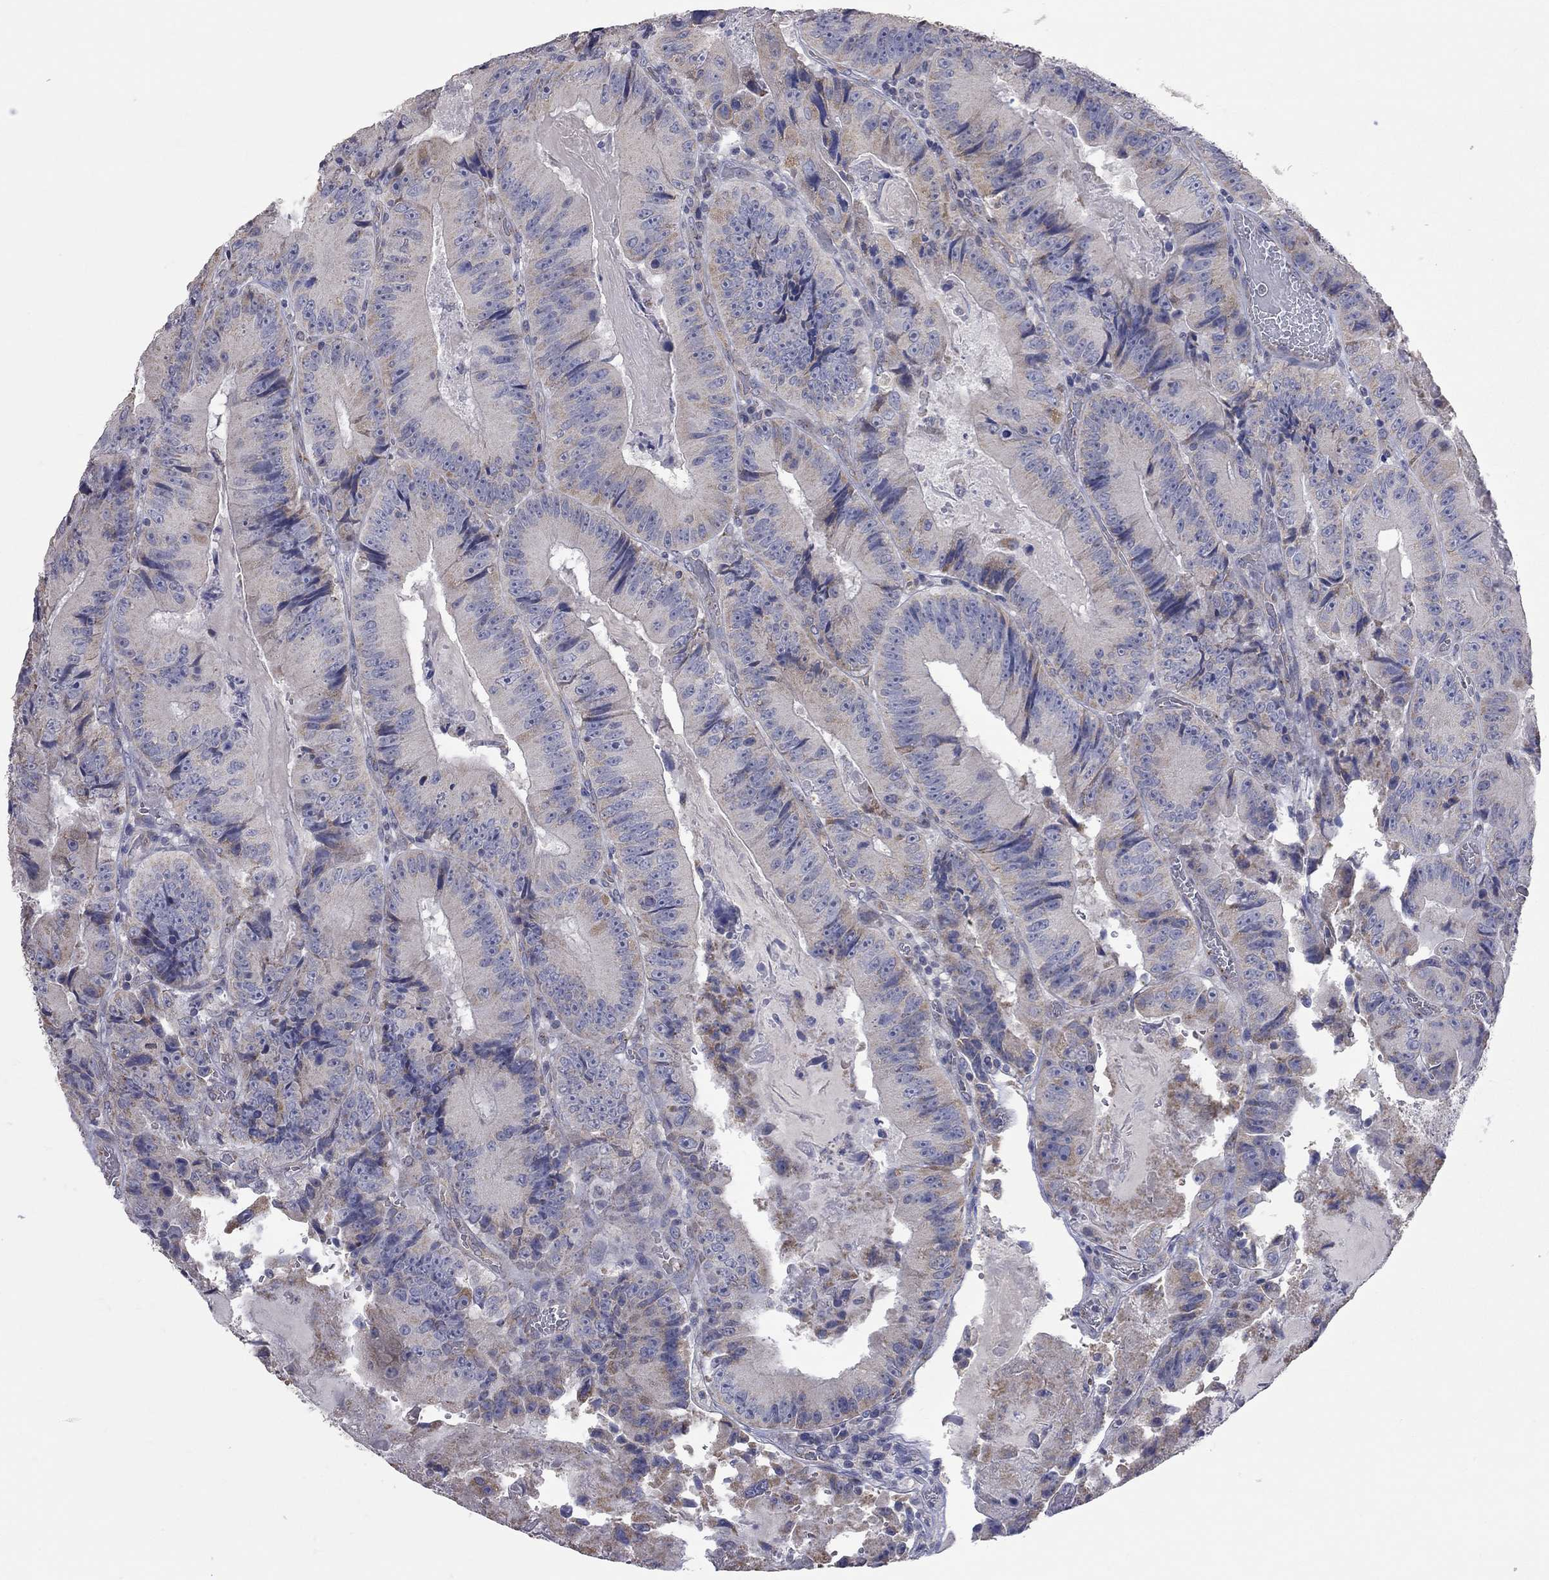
{"staining": {"intensity": "weak", "quantity": "<25%", "location": "cytoplasmic/membranous"}, "tissue": "colorectal cancer", "cell_type": "Tumor cells", "image_type": "cancer", "snomed": [{"axis": "morphology", "description": "Adenocarcinoma, NOS"}, {"axis": "topography", "description": "Colon"}], "caption": "This is an immunohistochemistry (IHC) micrograph of human colorectal adenocarcinoma. There is no staining in tumor cells.", "gene": "OPRK1", "patient": {"sex": "female", "age": 86}}